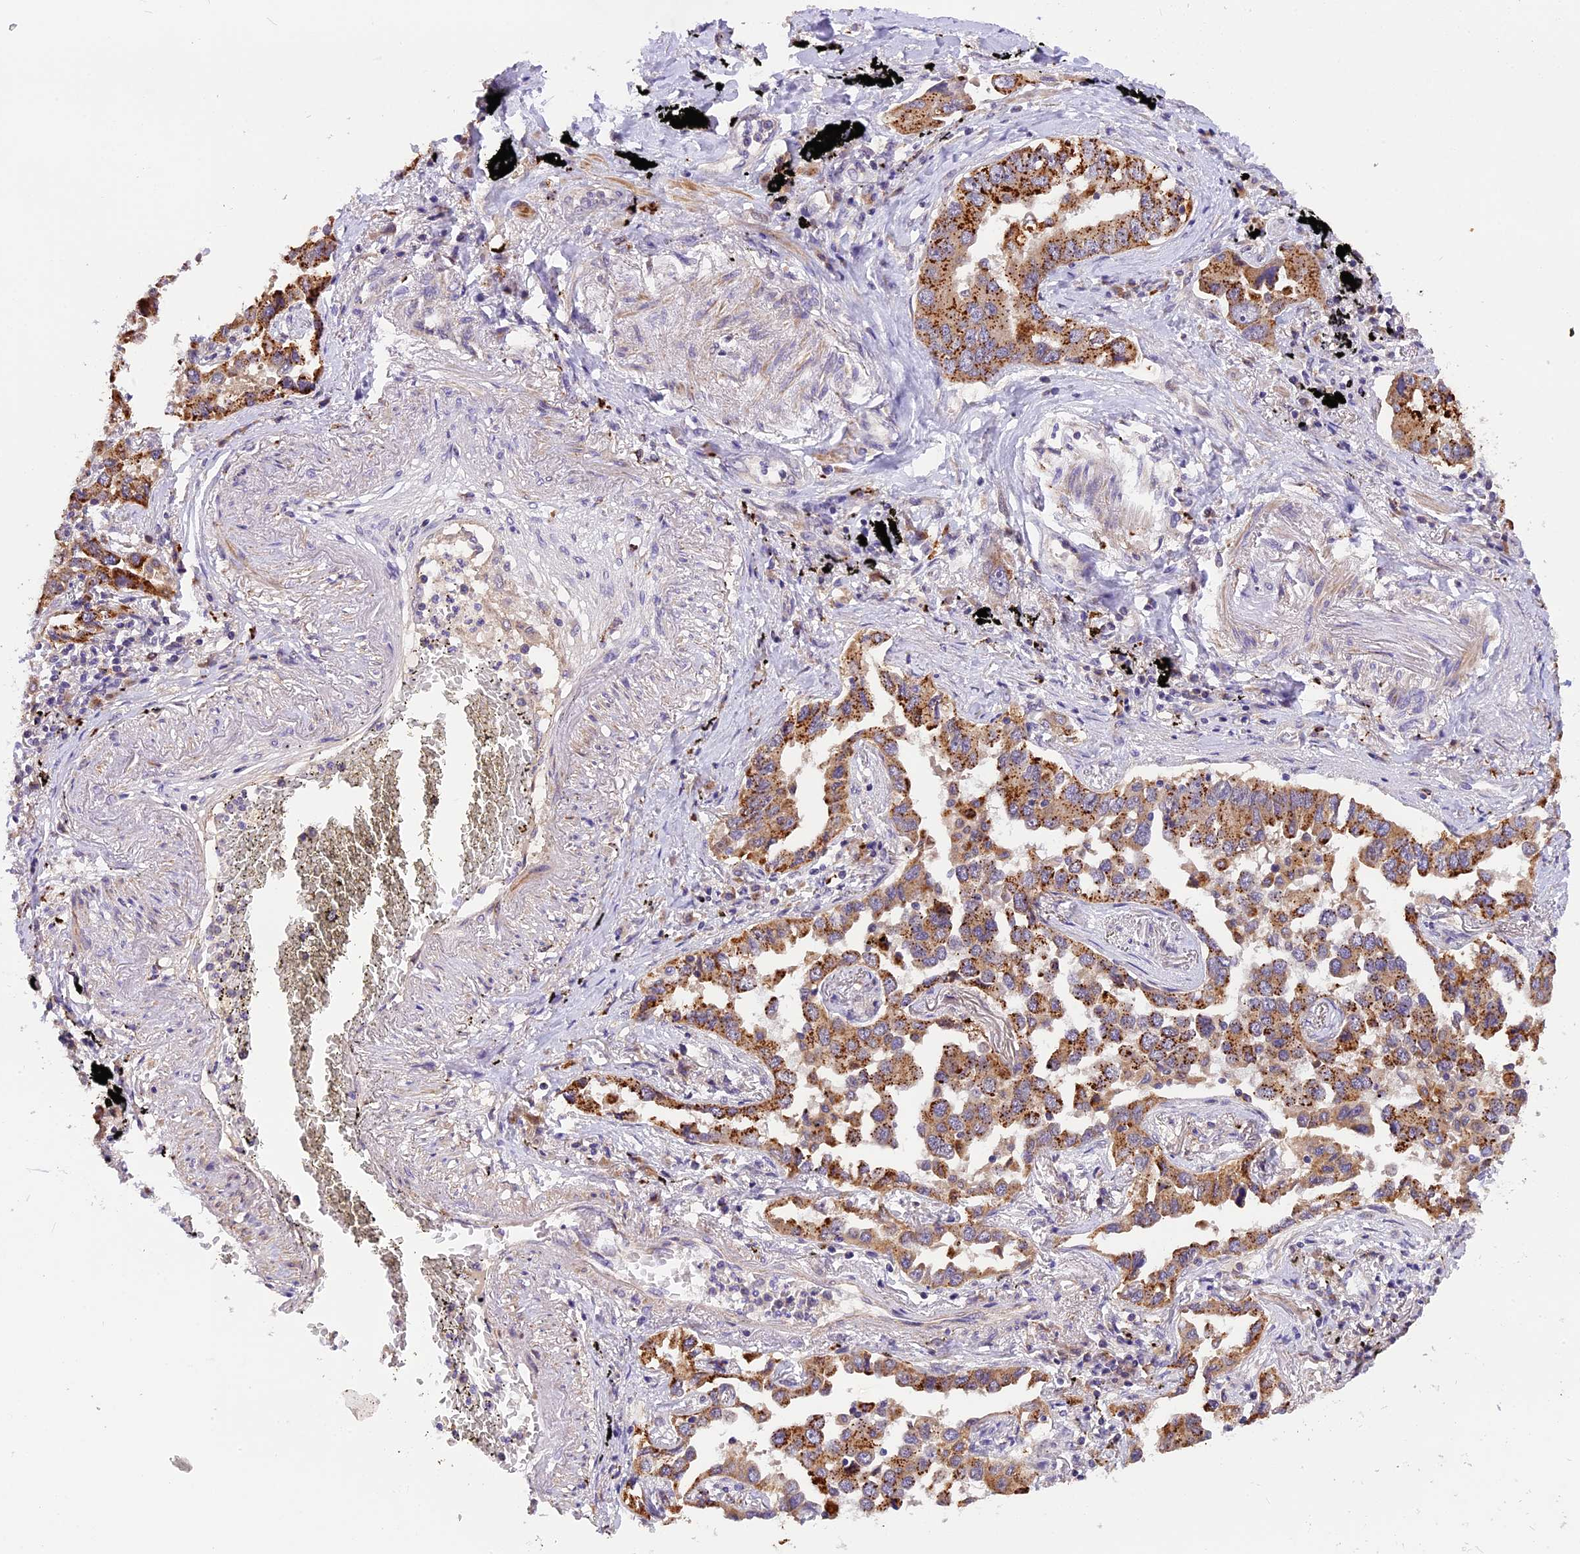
{"staining": {"intensity": "moderate", "quantity": ">75%", "location": "cytoplasmic/membranous"}, "tissue": "lung cancer", "cell_type": "Tumor cells", "image_type": "cancer", "snomed": [{"axis": "morphology", "description": "Adenocarcinoma, NOS"}, {"axis": "topography", "description": "Lung"}], "caption": "Lung adenocarcinoma tissue reveals moderate cytoplasmic/membranous staining in approximately >75% of tumor cells, visualized by immunohistochemistry.", "gene": "COPE", "patient": {"sex": "male", "age": 67}}